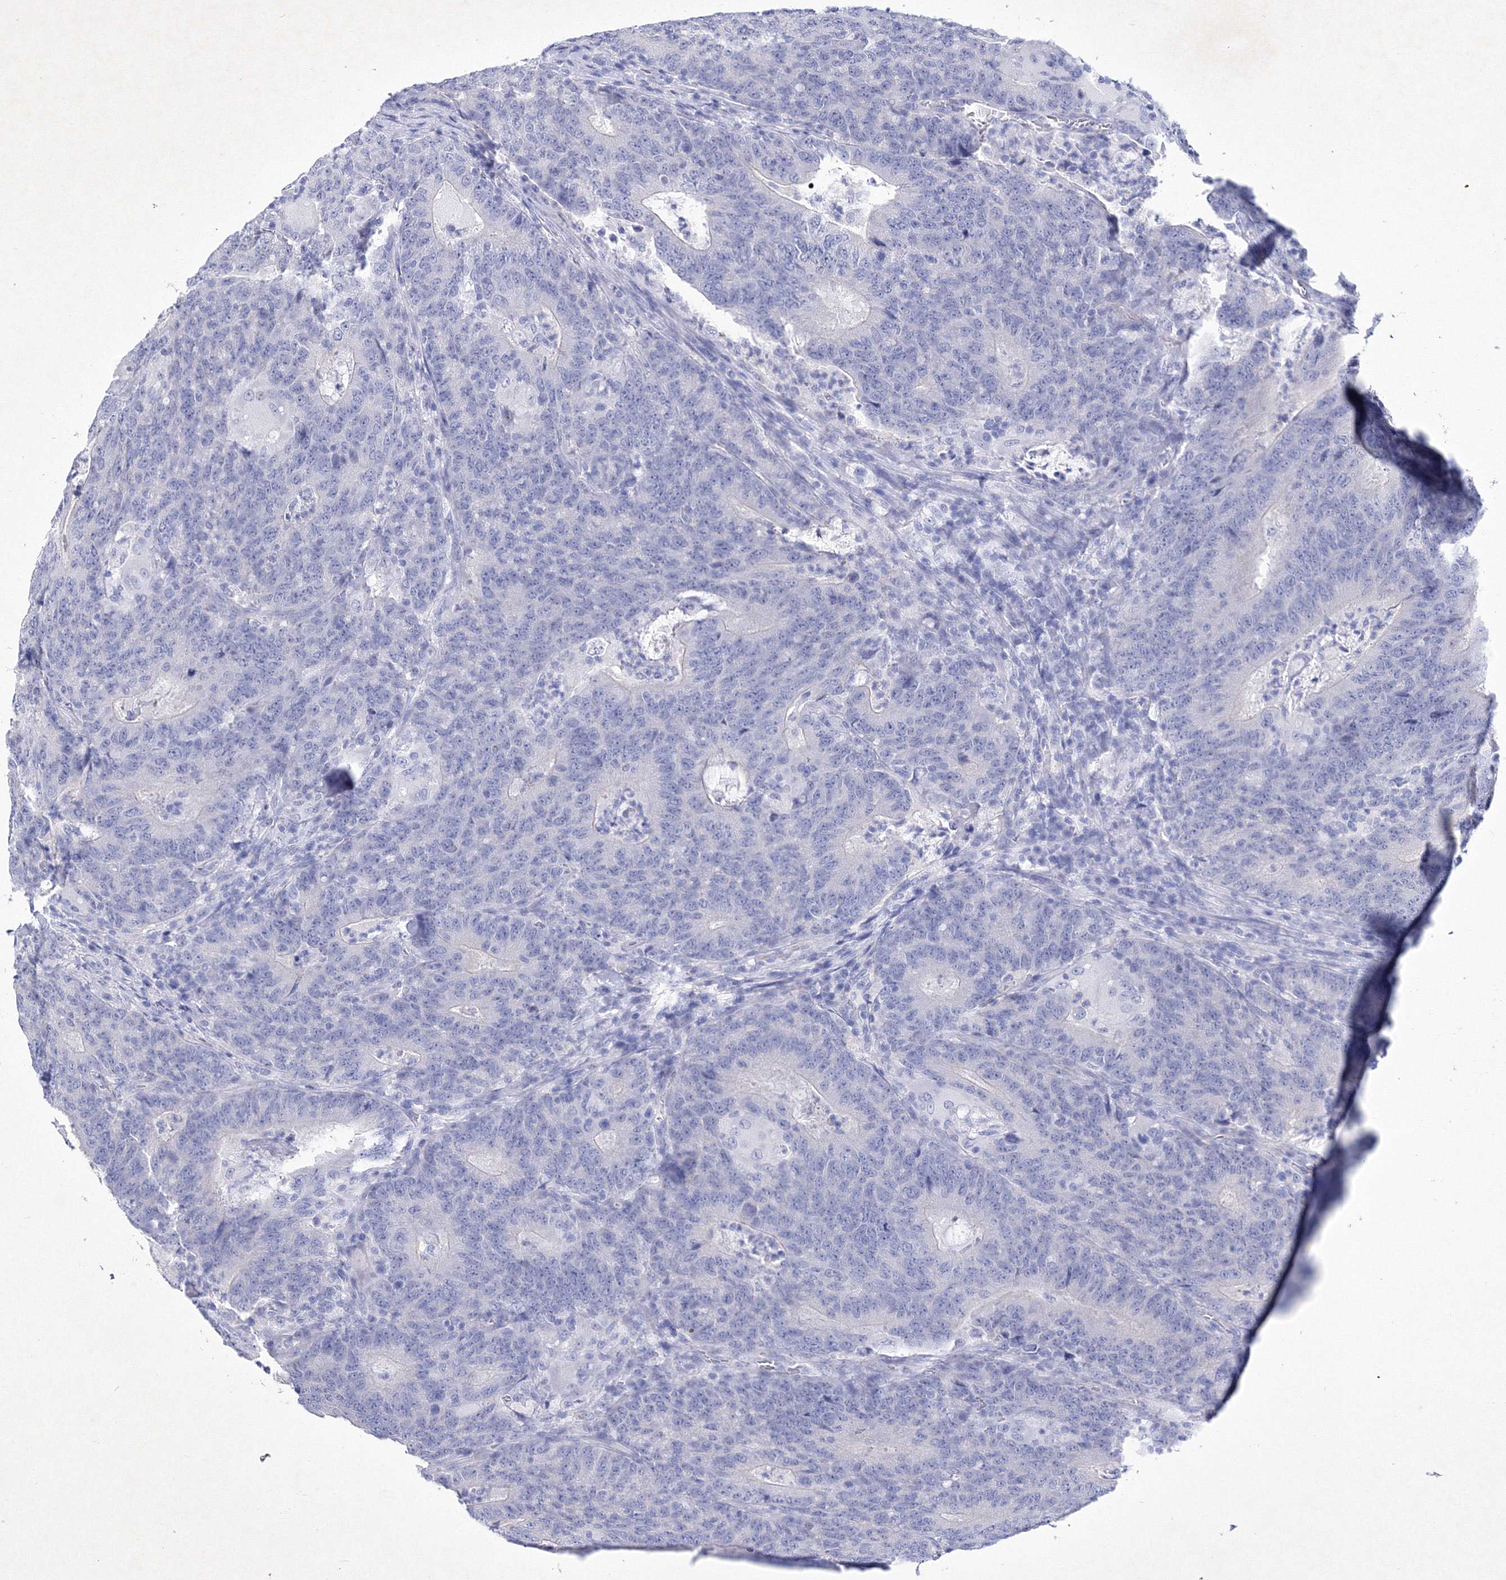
{"staining": {"intensity": "negative", "quantity": "none", "location": "none"}, "tissue": "colorectal cancer", "cell_type": "Tumor cells", "image_type": "cancer", "snomed": [{"axis": "morphology", "description": "Normal tissue, NOS"}, {"axis": "morphology", "description": "Adenocarcinoma, NOS"}, {"axis": "topography", "description": "Colon"}], "caption": "Tumor cells are negative for brown protein staining in colorectal cancer. (DAB (3,3'-diaminobenzidine) IHC, high magnification).", "gene": "GPN1", "patient": {"sex": "female", "age": 75}}